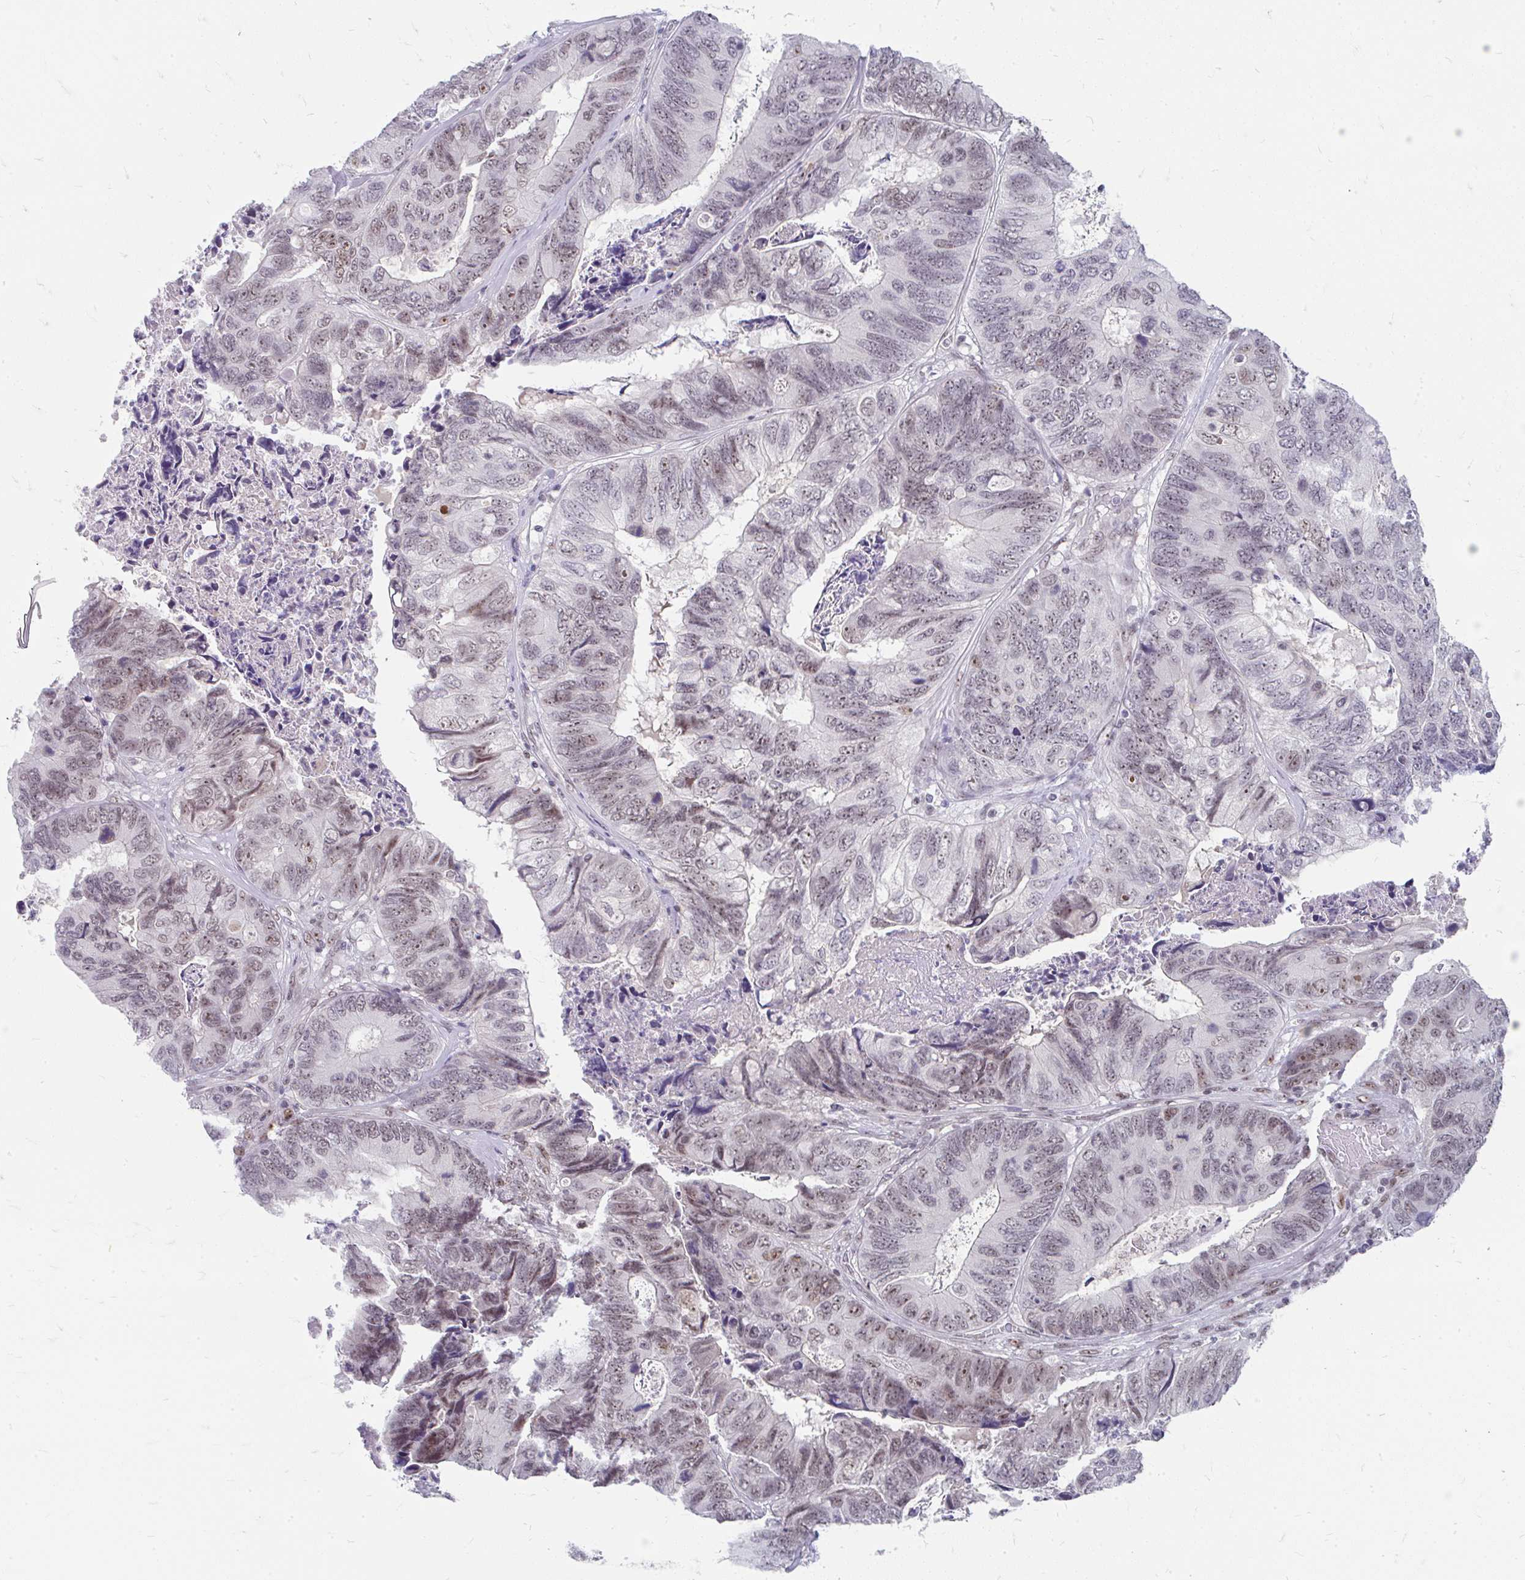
{"staining": {"intensity": "moderate", "quantity": "25%-75%", "location": "nuclear"}, "tissue": "colorectal cancer", "cell_type": "Tumor cells", "image_type": "cancer", "snomed": [{"axis": "morphology", "description": "Adenocarcinoma, NOS"}, {"axis": "topography", "description": "Colon"}], "caption": "Moderate nuclear expression for a protein is identified in approximately 25%-75% of tumor cells of adenocarcinoma (colorectal) using IHC.", "gene": "GTF2H1", "patient": {"sex": "female", "age": 67}}